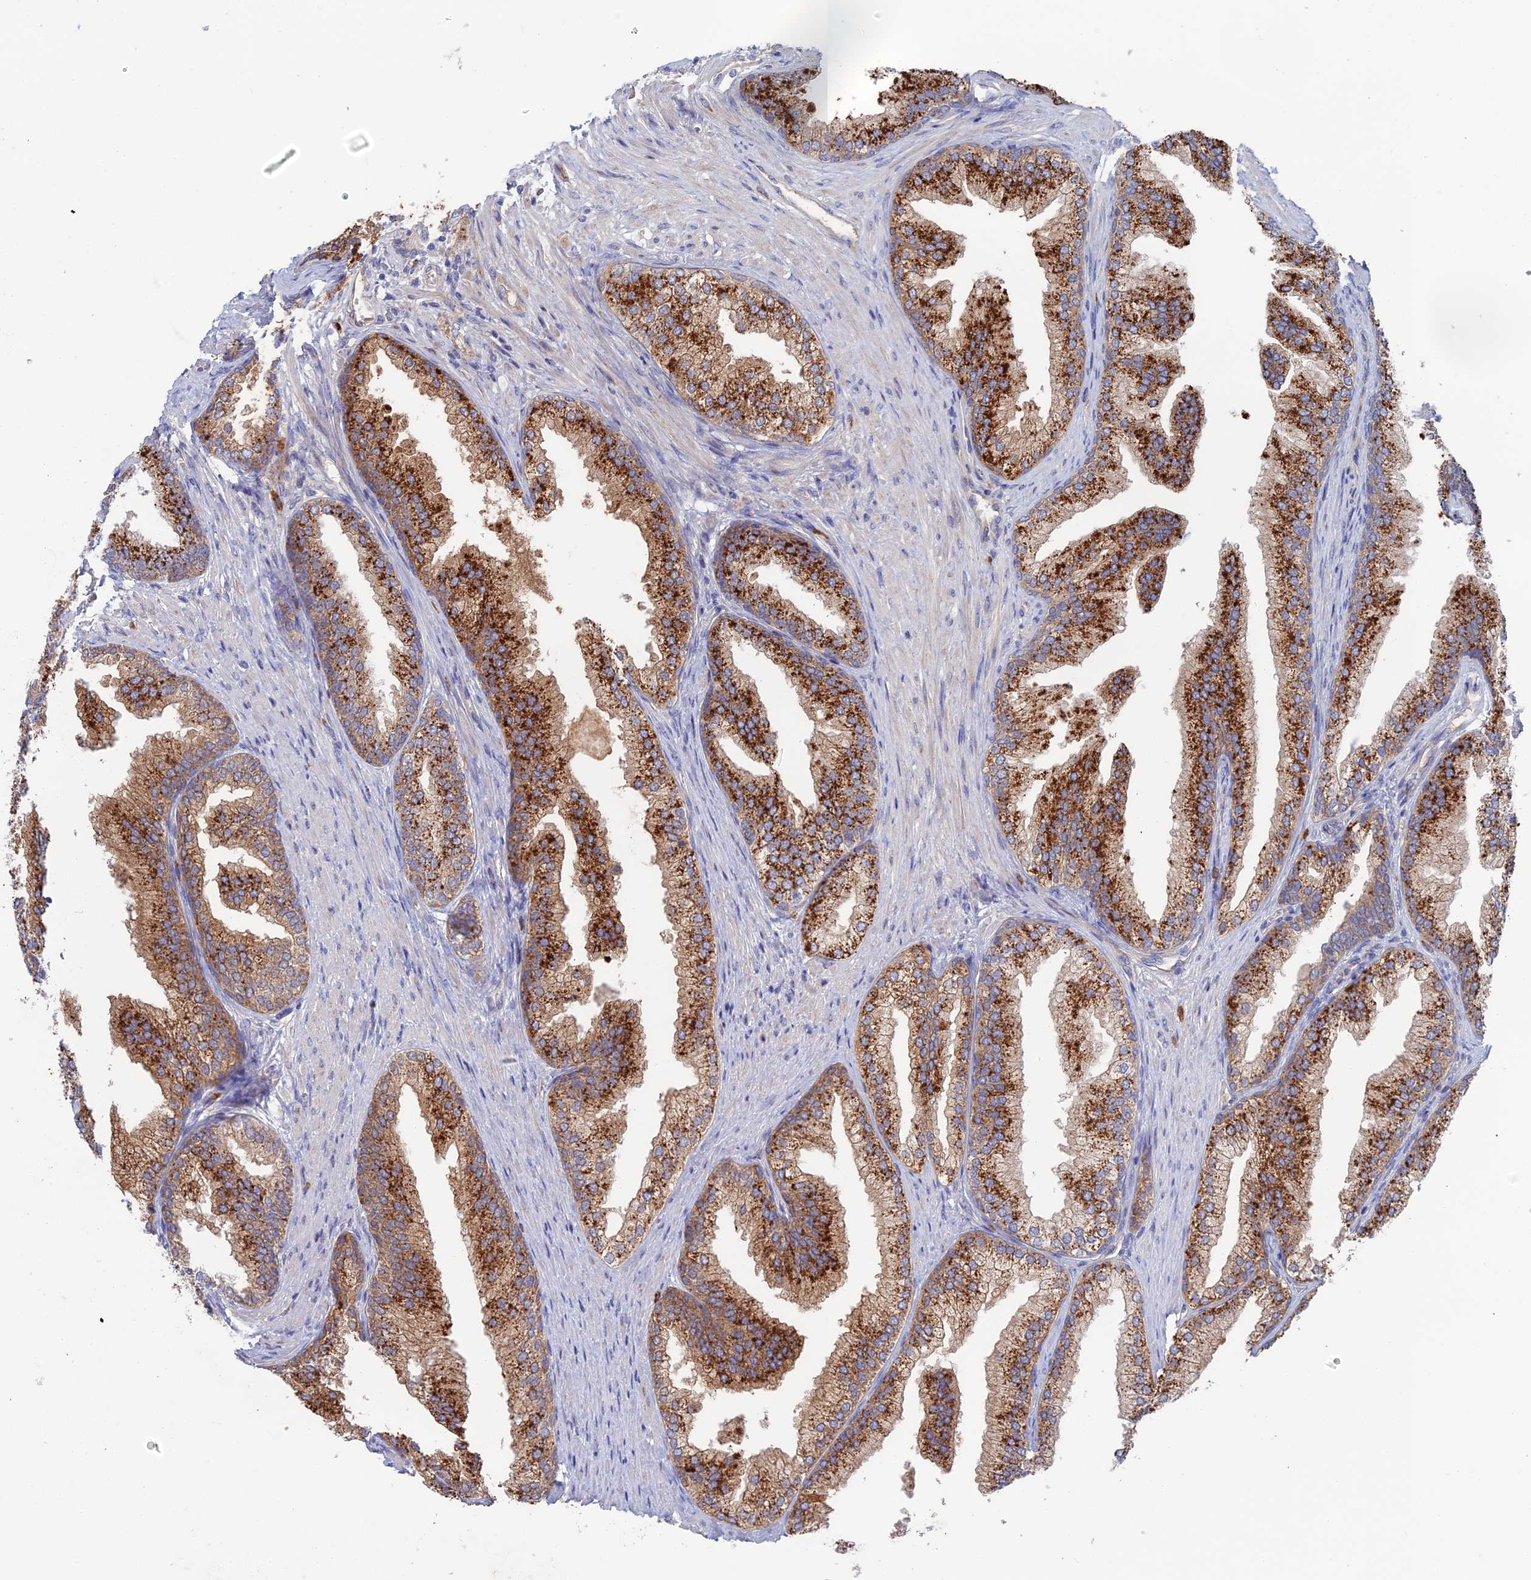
{"staining": {"intensity": "strong", "quantity": "25%-75%", "location": "cytoplasmic/membranous"}, "tissue": "prostate", "cell_type": "Glandular cells", "image_type": "normal", "snomed": [{"axis": "morphology", "description": "Normal tissue, NOS"}, {"axis": "topography", "description": "Prostate"}], "caption": "High-power microscopy captured an IHC micrograph of unremarkable prostate, revealing strong cytoplasmic/membranous expression in about 25%-75% of glandular cells. (DAB (3,3'-diaminobenzidine) = brown stain, brightfield microscopy at high magnification).", "gene": "ARL16", "patient": {"sex": "male", "age": 76}}